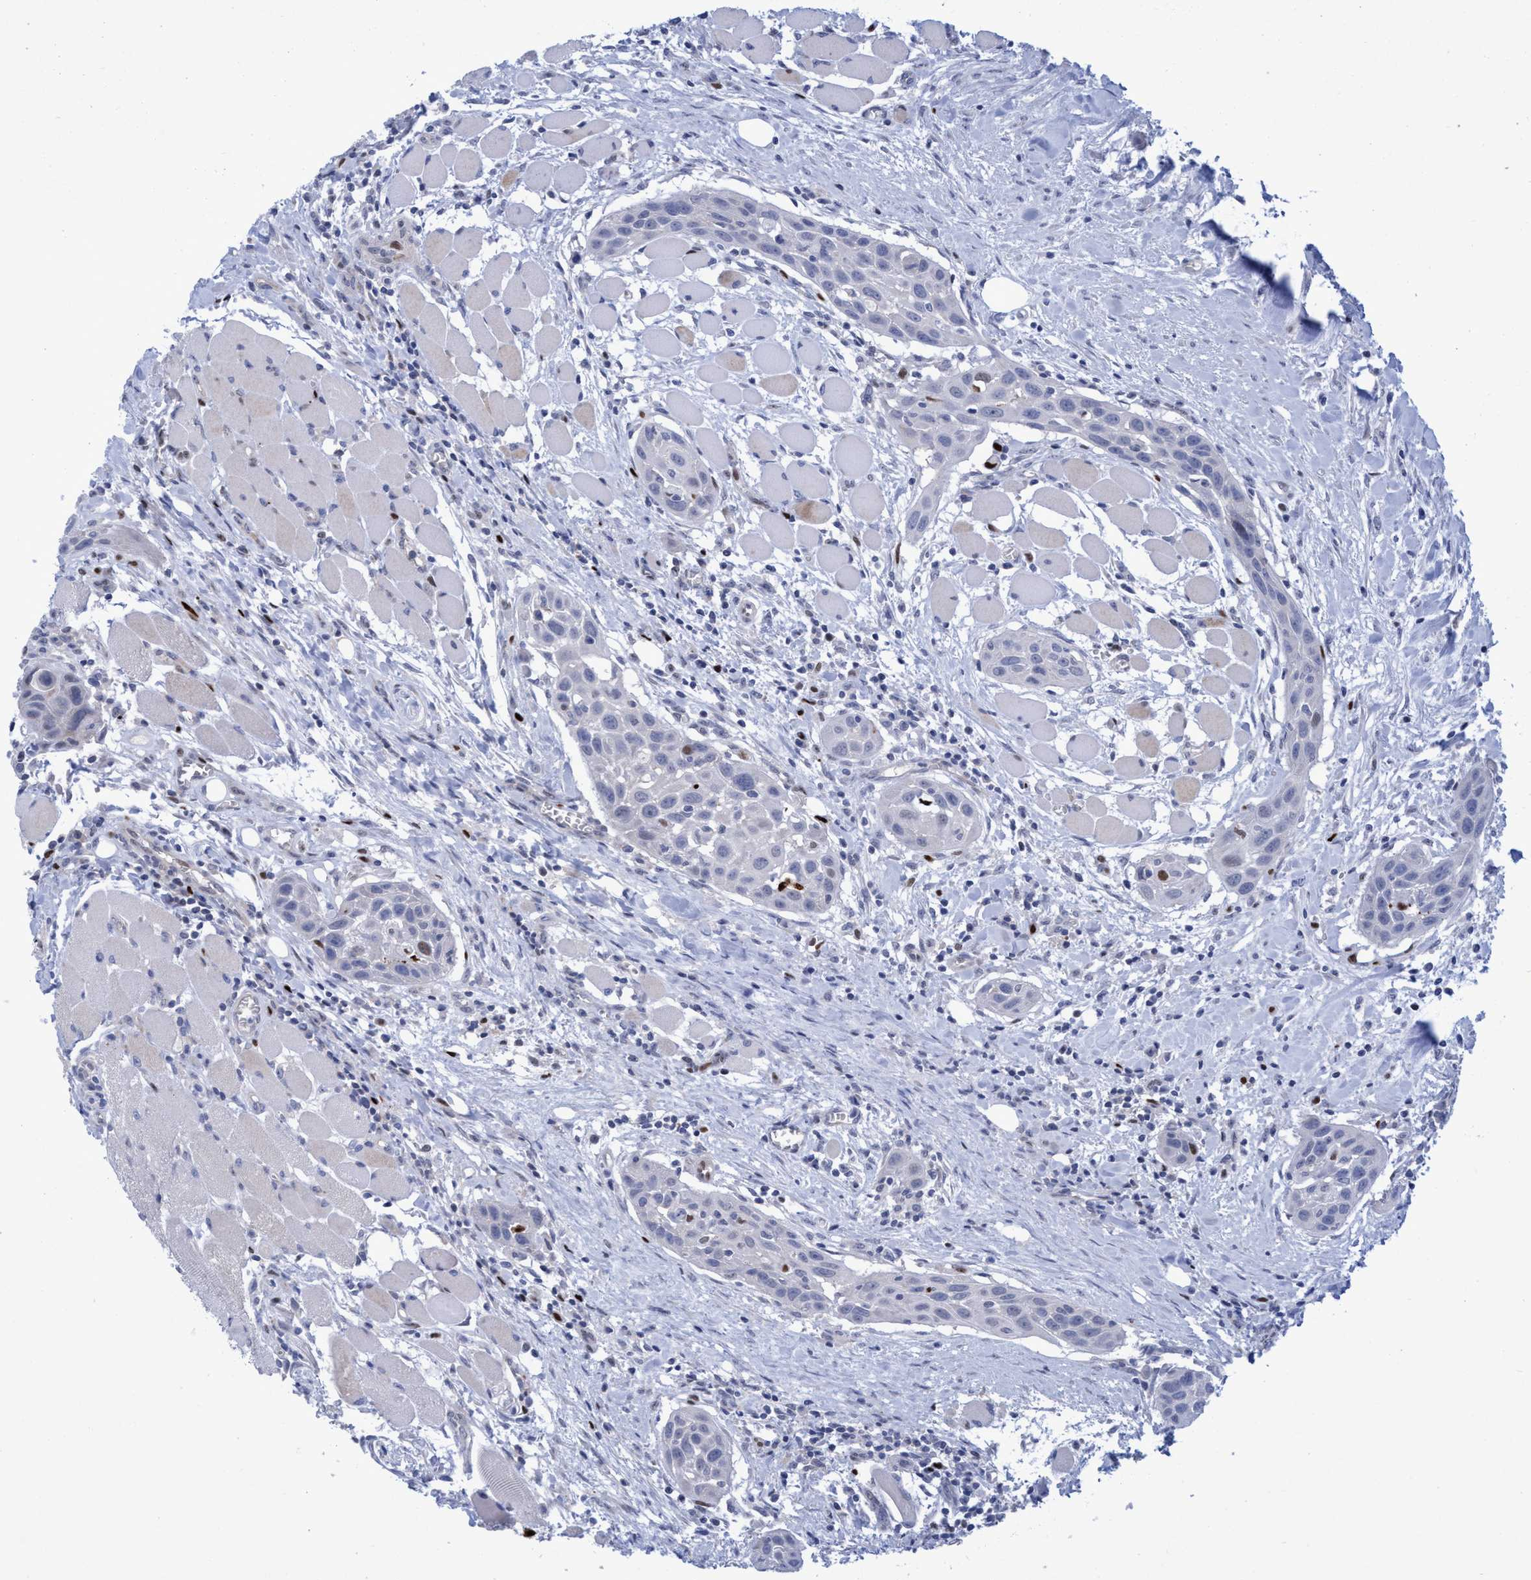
{"staining": {"intensity": "negative", "quantity": "none", "location": "none"}, "tissue": "head and neck cancer", "cell_type": "Tumor cells", "image_type": "cancer", "snomed": [{"axis": "morphology", "description": "Squamous cell carcinoma, NOS"}, {"axis": "topography", "description": "Oral tissue"}, {"axis": "topography", "description": "Head-Neck"}], "caption": "Protein analysis of head and neck squamous cell carcinoma displays no significant staining in tumor cells.", "gene": "R3HCC1", "patient": {"sex": "female", "age": 50}}